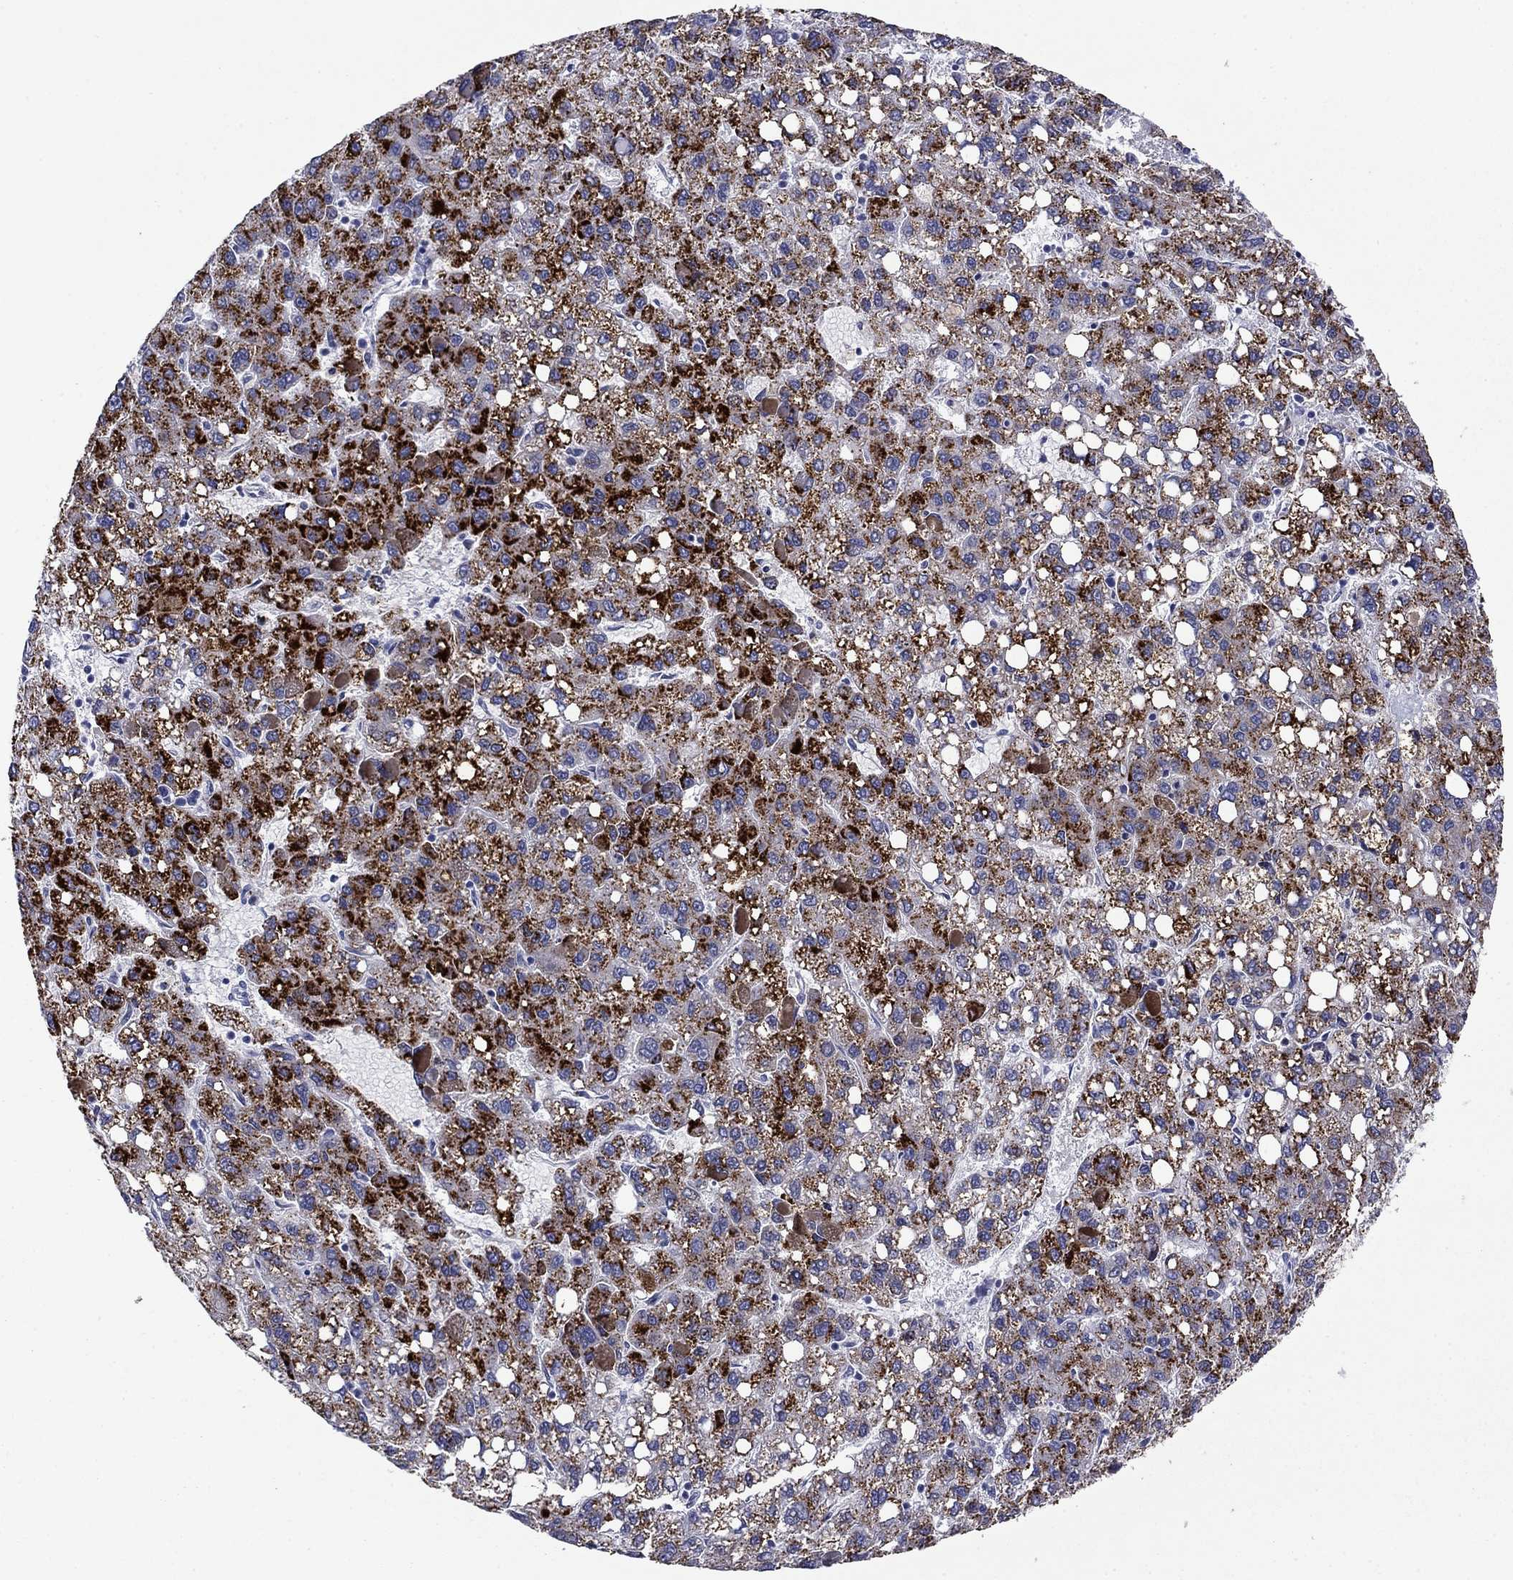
{"staining": {"intensity": "strong", "quantity": ">75%", "location": "cytoplasmic/membranous"}, "tissue": "liver cancer", "cell_type": "Tumor cells", "image_type": "cancer", "snomed": [{"axis": "morphology", "description": "Carcinoma, Hepatocellular, NOS"}, {"axis": "topography", "description": "Liver"}], "caption": "High-power microscopy captured an immunohistochemistry photomicrograph of liver cancer, revealing strong cytoplasmic/membranous staining in about >75% of tumor cells. (IHC, brightfield microscopy, high magnification).", "gene": "HAO1", "patient": {"sex": "female", "age": 82}}